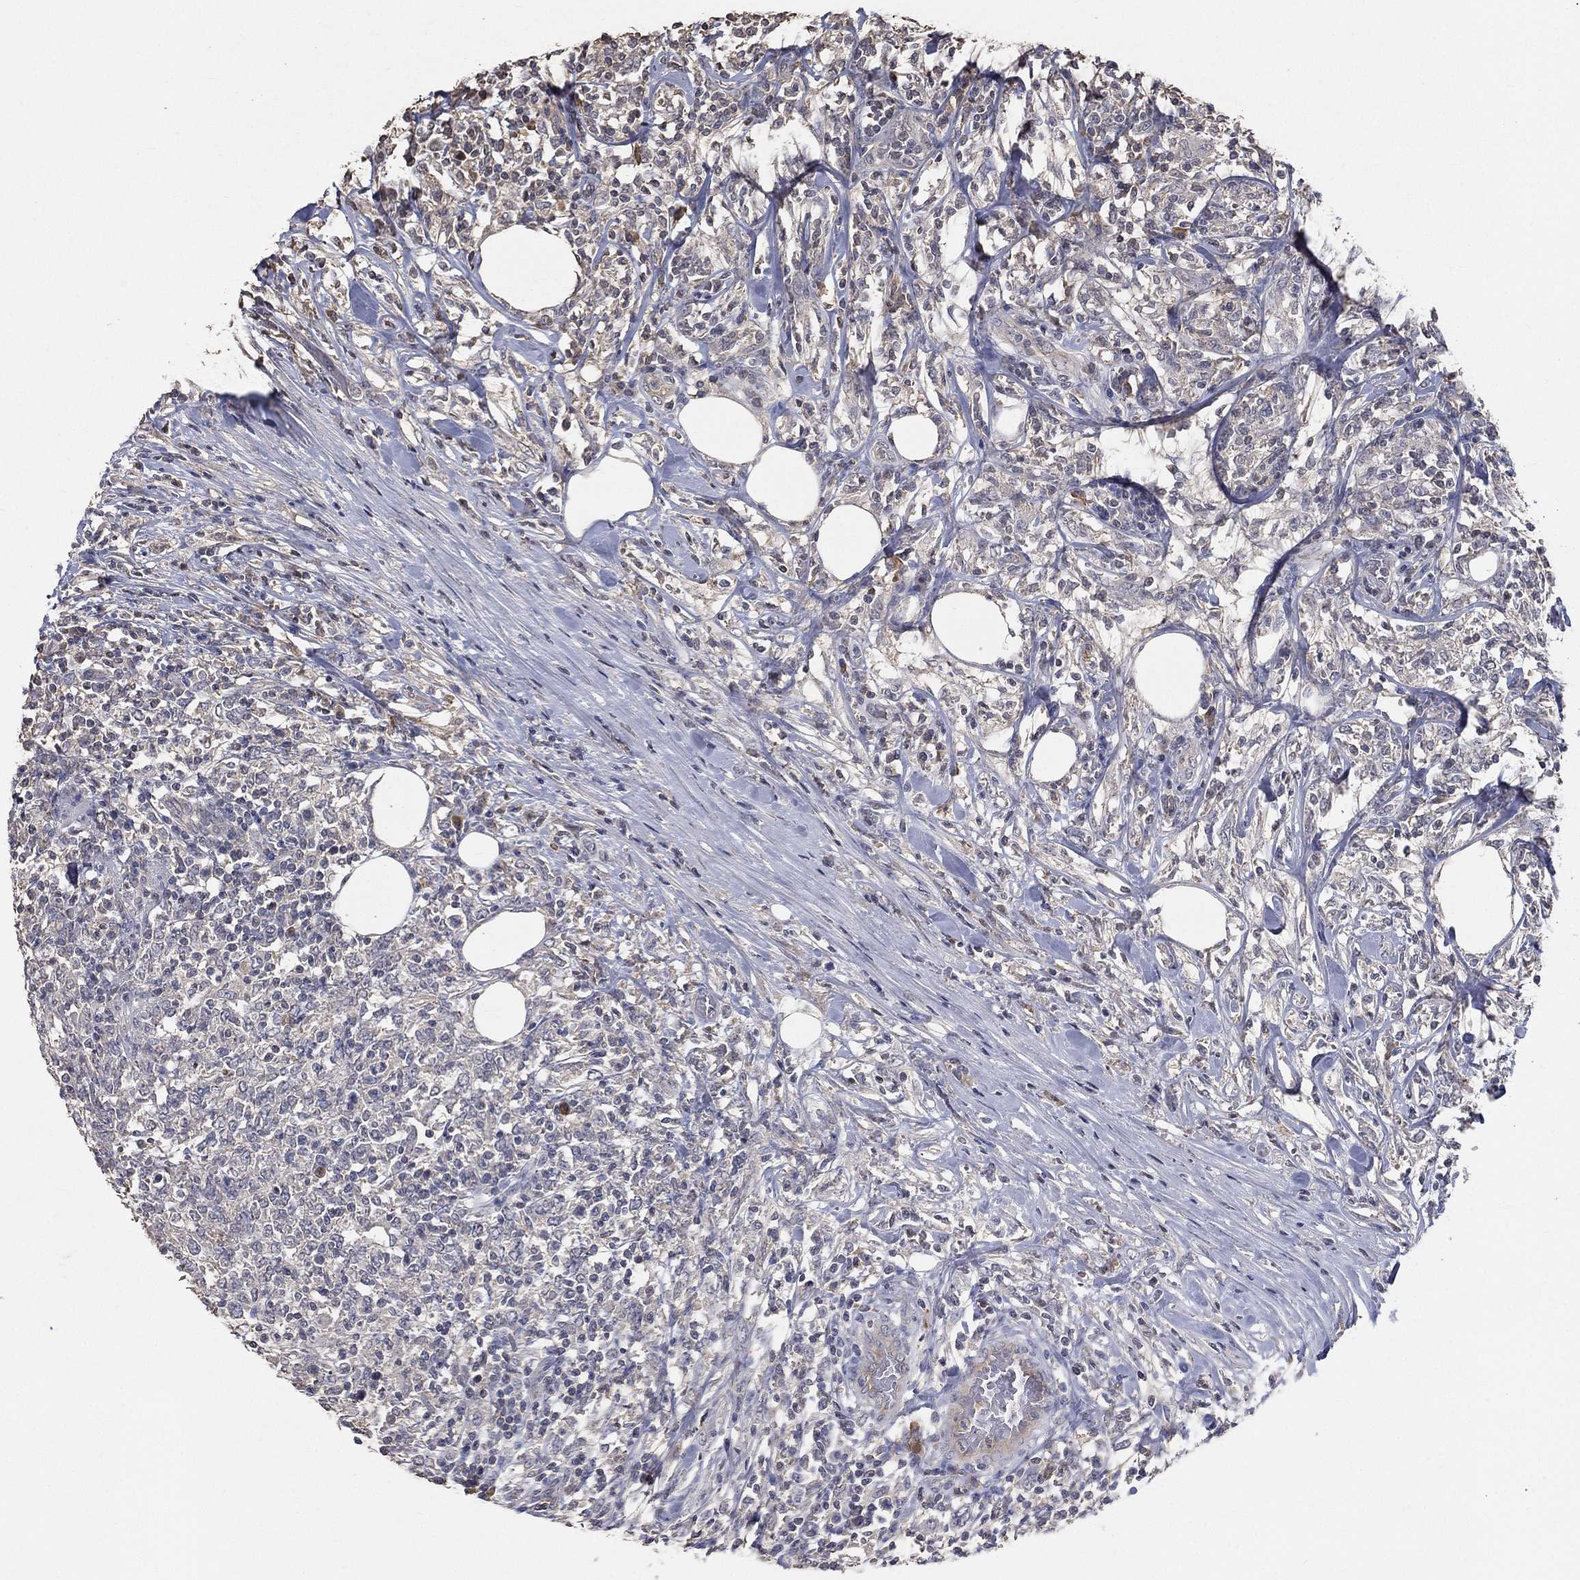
{"staining": {"intensity": "negative", "quantity": "none", "location": "none"}, "tissue": "lymphoma", "cell_type": "Tumor cells", "image_type": "cancer", "snomed": [{"axis": "morphology", "description": "Malignant lymphoma, non-Hodgkin's type, High grade"}, {"axis": "topography", "description": "Lymph node"}], "caption": "This micrograph is of lymphoma stained with immunohistochemistry to label a protein in brown with the nuclei are counter-stained blue. There is no positivity in tumor cells. Nuclei are stained in blue.", "gene": "SNAP25", "patient": {"sex": "female", "age": 84}}